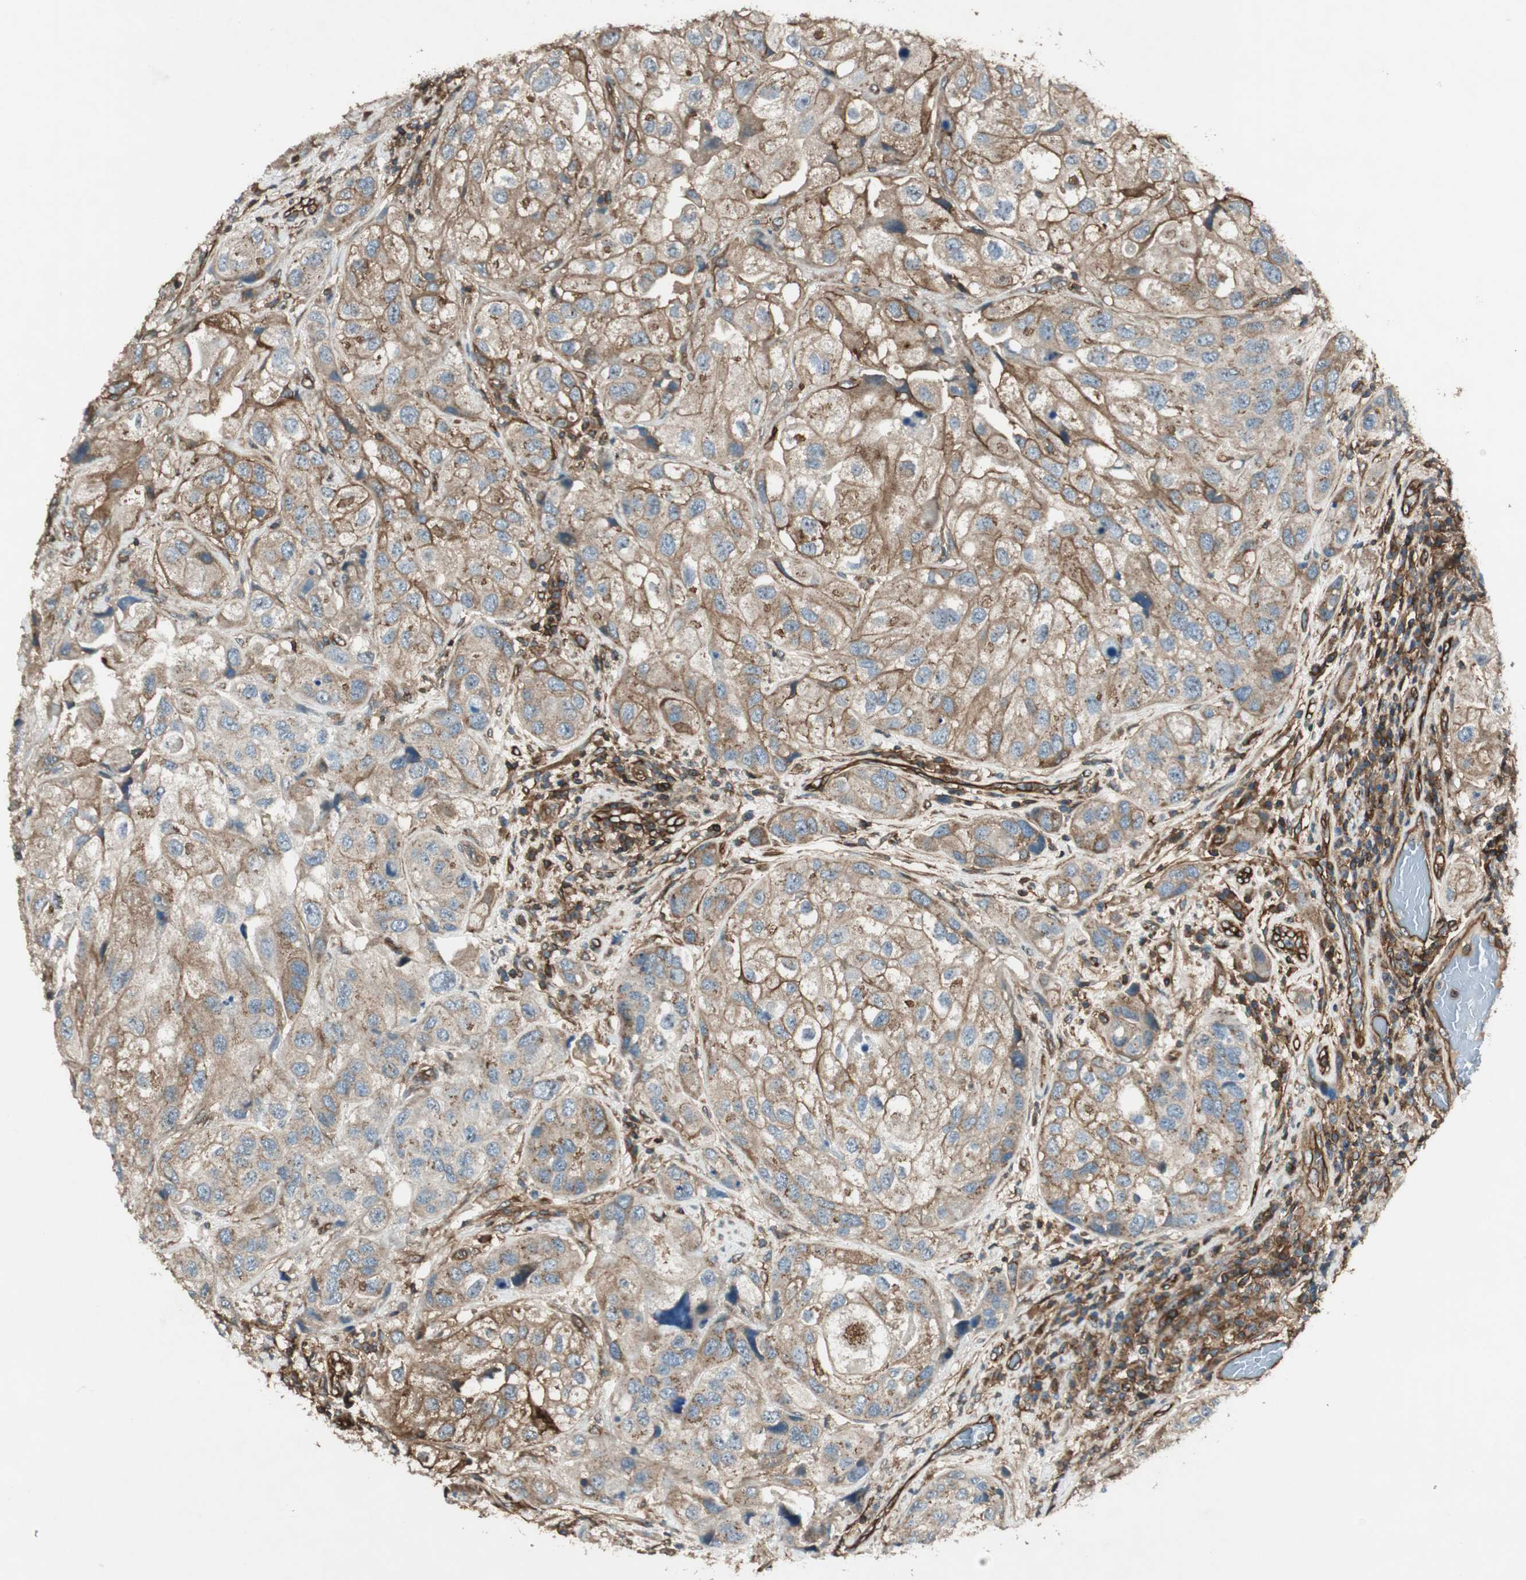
{"staining": {"intensity": "moderate", "quantity": ">75%", "location": "cytoplasmic/membranous"}, "tissue": "urothelial cancer", "cell_type": "Tumor cells", "image_type": "cancer", "snomed": [{"axis": "morphology", "description": "Urothelial carcinoma, High grade"}, {"axis": "topography", "description": "Urinary bladder"}], "caption": "Immunohistochemistry histopathology image of human high-grade urothelial carcinoma stained for a protein (brown), which demonstrates medium levels of moderate cytoplasmic/membranous staining in approximately >75% of tumor cells.", "gene": "BTN3A3", "patient": {"sex": "female", "age": 64}}